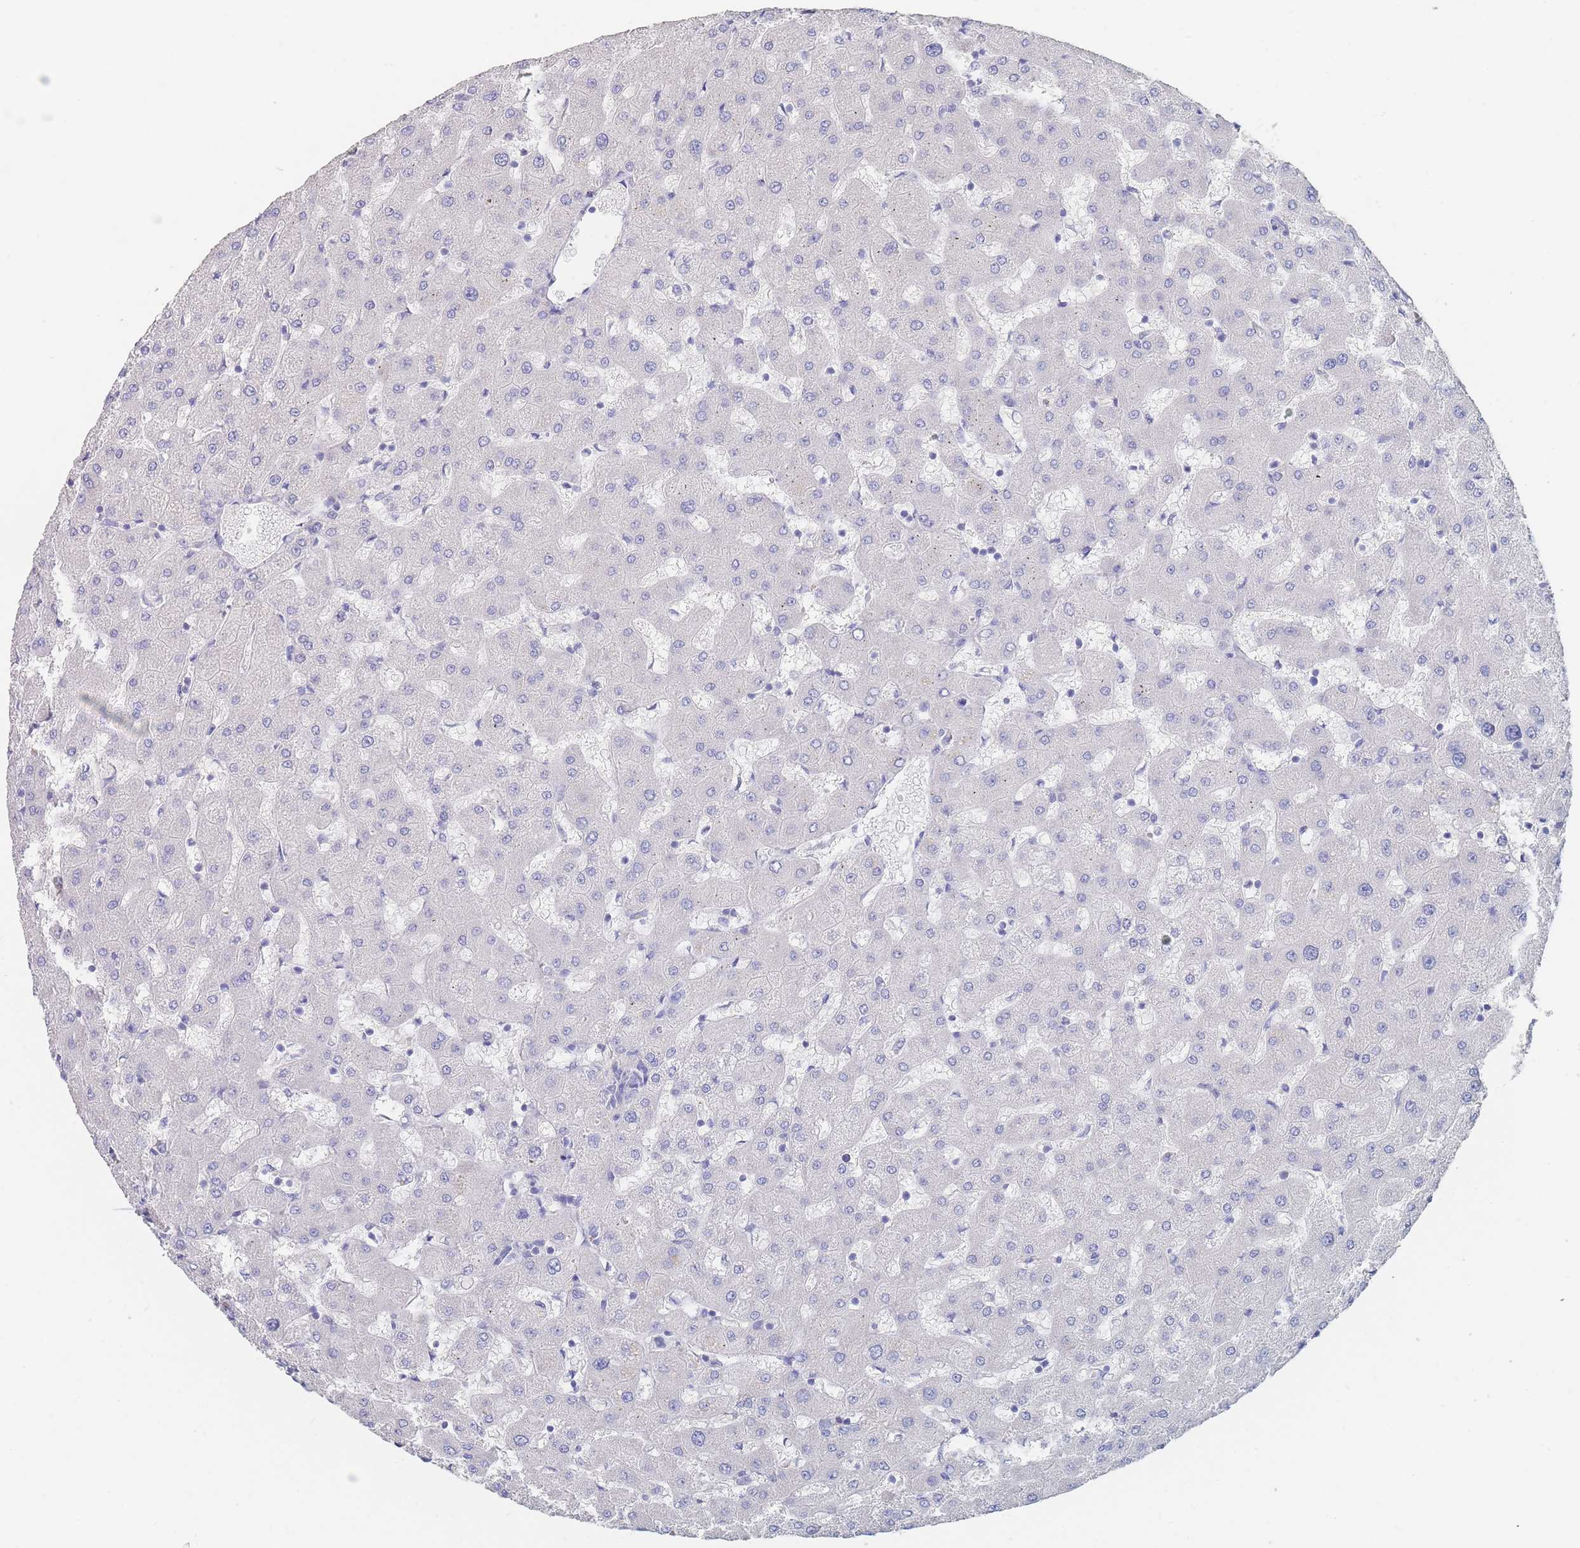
{"staining": {"intensity": "negative", "quantity": "none", "location": "none"}, "tissue": "liver", "cell_type": "Cholangiocytes", "image_type": "normal", "snomed": [{"axis": "morphology", "description": "Normal tissue, NOS"}, {"axis": "topography", "description": "Liver"}], "caption": "IHC histopathology image of unremarkable liver stained for a protein (brown), which shows no expression in cholangiocytes.", "gene": "SLC25A35", "patient": {"sex": "female", "age": 63}}